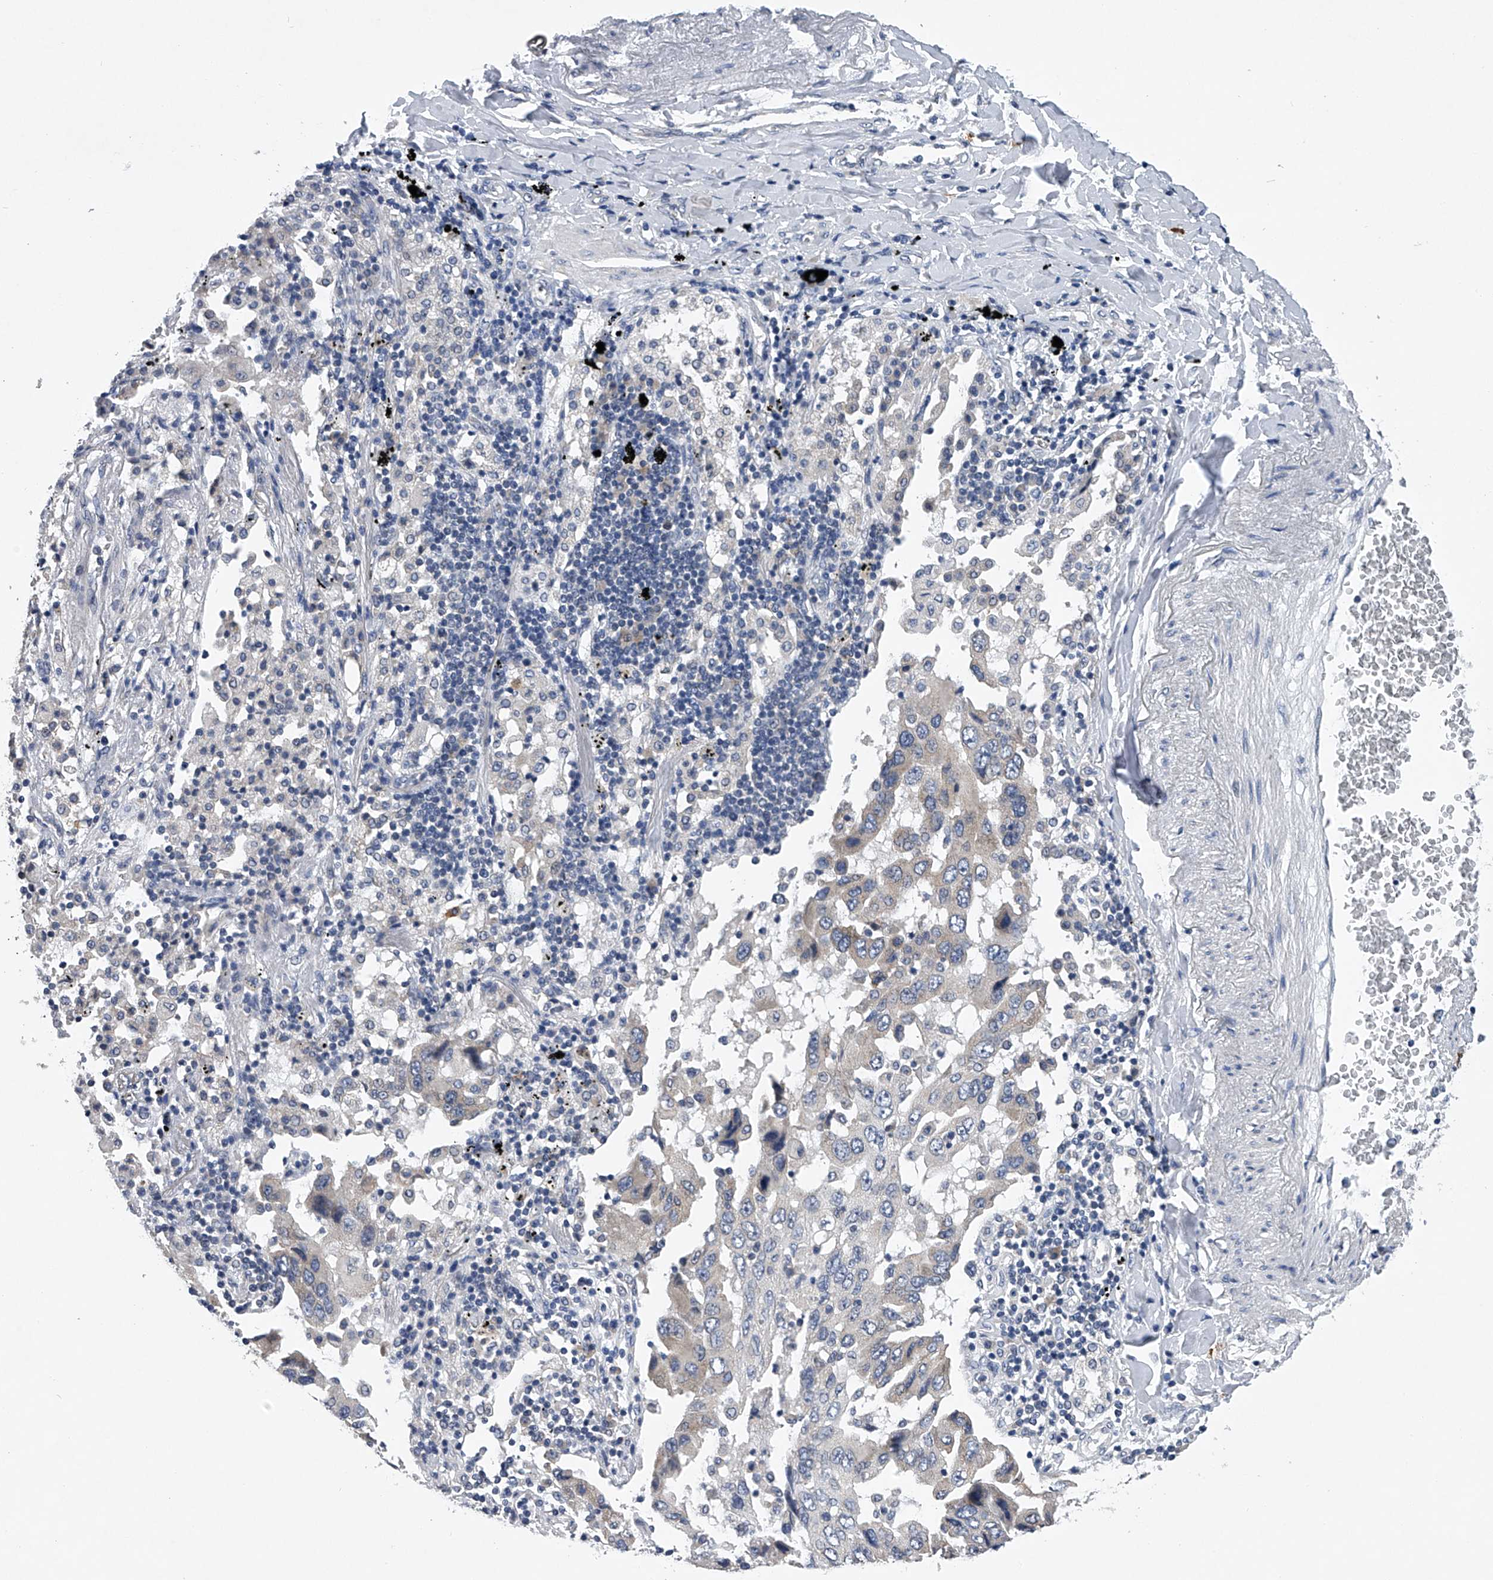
{"staining": {"intensity": "negative", "quantity": "none", "location": "none"}, "tissue": "lung cancer", "cell_type": "Tumor cells", "image_type": "cancer", "snomed": [{"axis": "morphology", "description": "Adenocarcinoma, NOS"}, {"axis": "topography", "description": "Lung"}], "caption": "A histopathology image of lung cancer (adenocarcinoma) stained for a protein exhibits no brown staining in tumor cells.", "gene": "RNF5", "patient": {"sex": "female", "age": 65}}